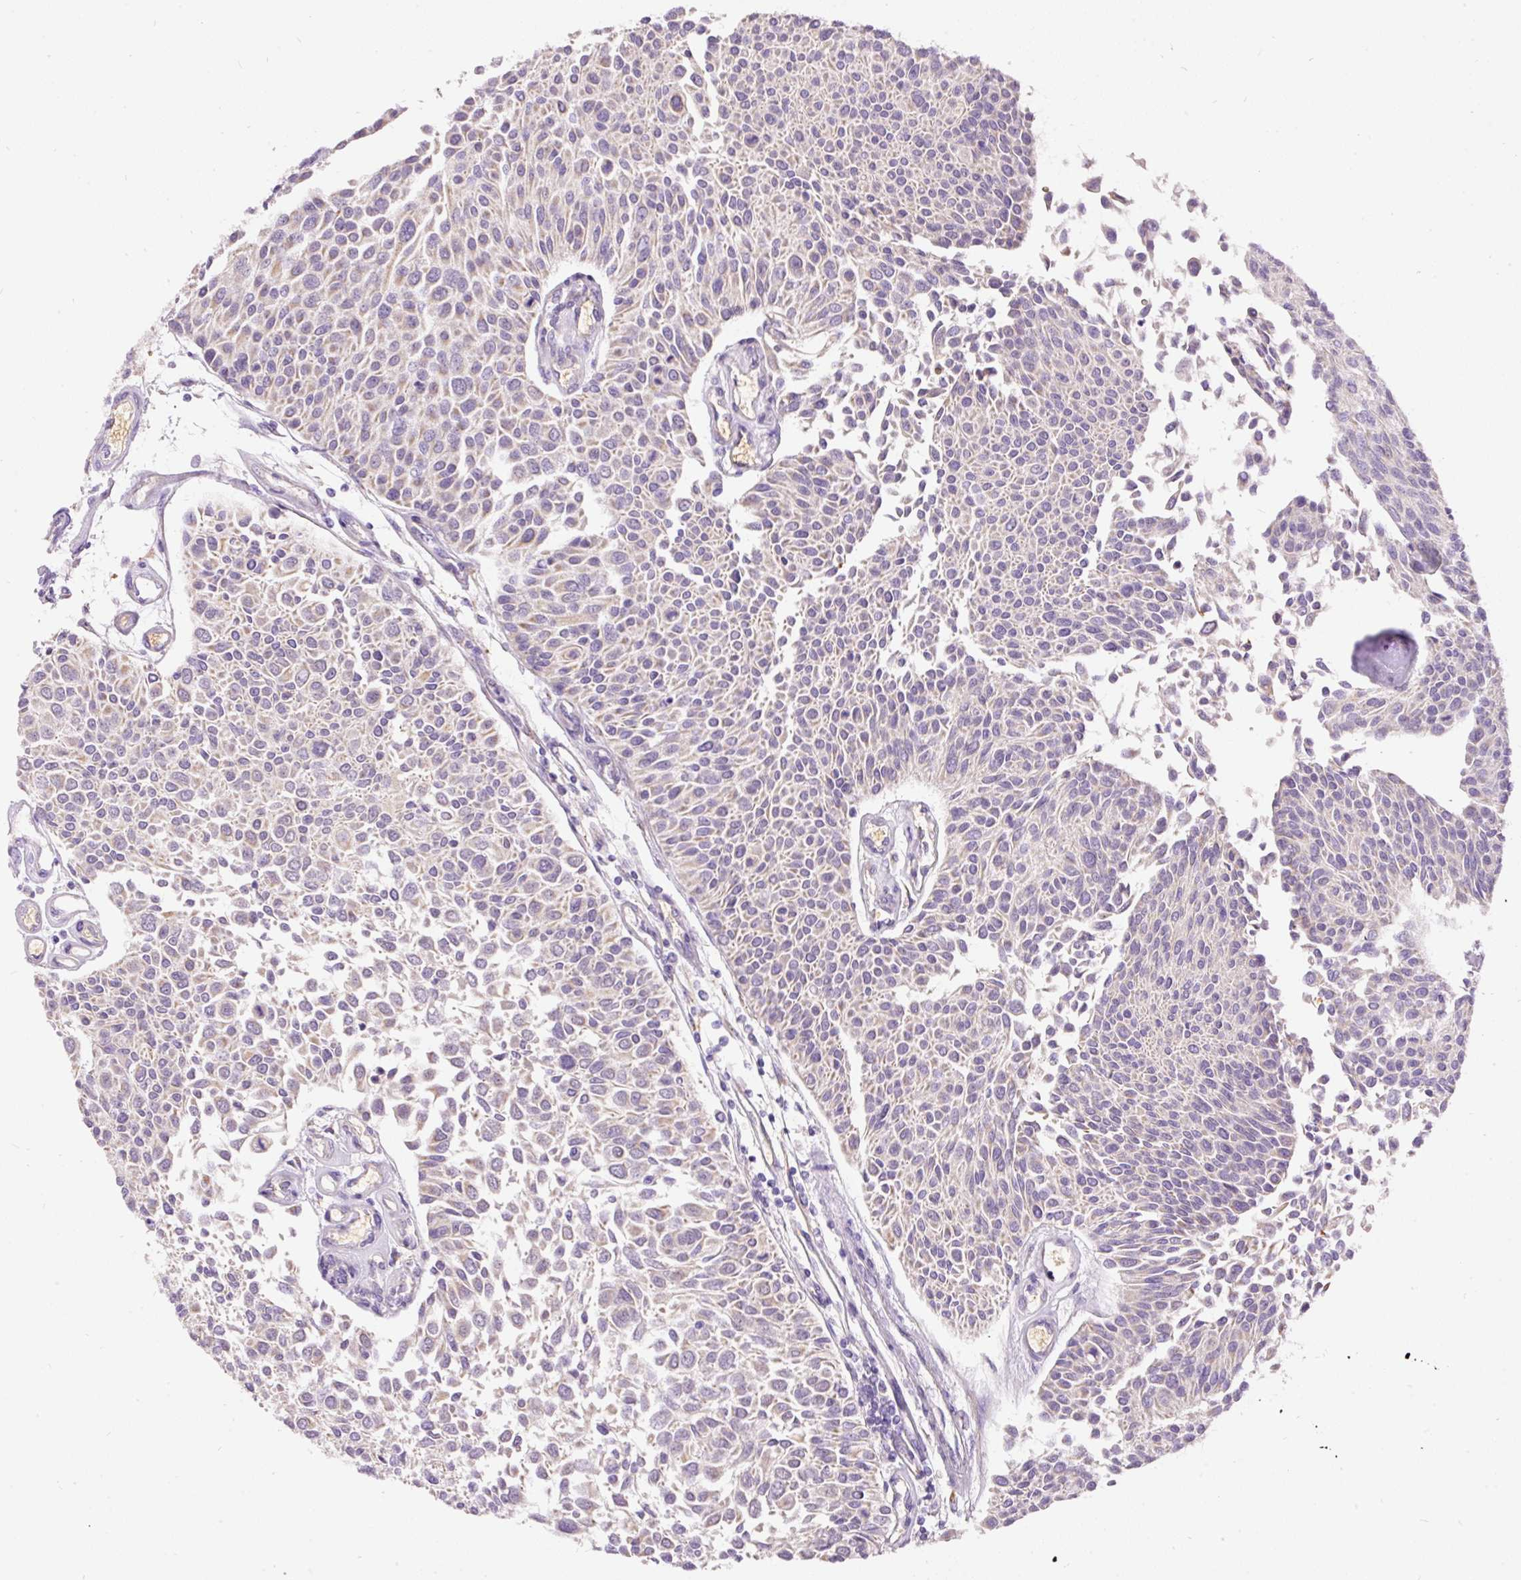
{"staining": {"intensity": "weak", "quantity": "25%-75%", "location": "cytoplasmic/membranous"}, "tissue": "urothelial cancer", "cell_type": "Tumor cells", "image_type": "cancer", "snomed": [{"axis": "morphology", "description": "Urothelial carcinoma, NOS"}, {"axis": "topography", "description": "Urinary bladder"}], "caption": "An image showing weak cytoplasmic/membranous staining in approximately 25%-75% of tumor cells in urothelial cancer, as visualized by brown immunohistochemical staining.", "gene": "PRRC2A", "patient": {"sex": "male", "age": 55}}